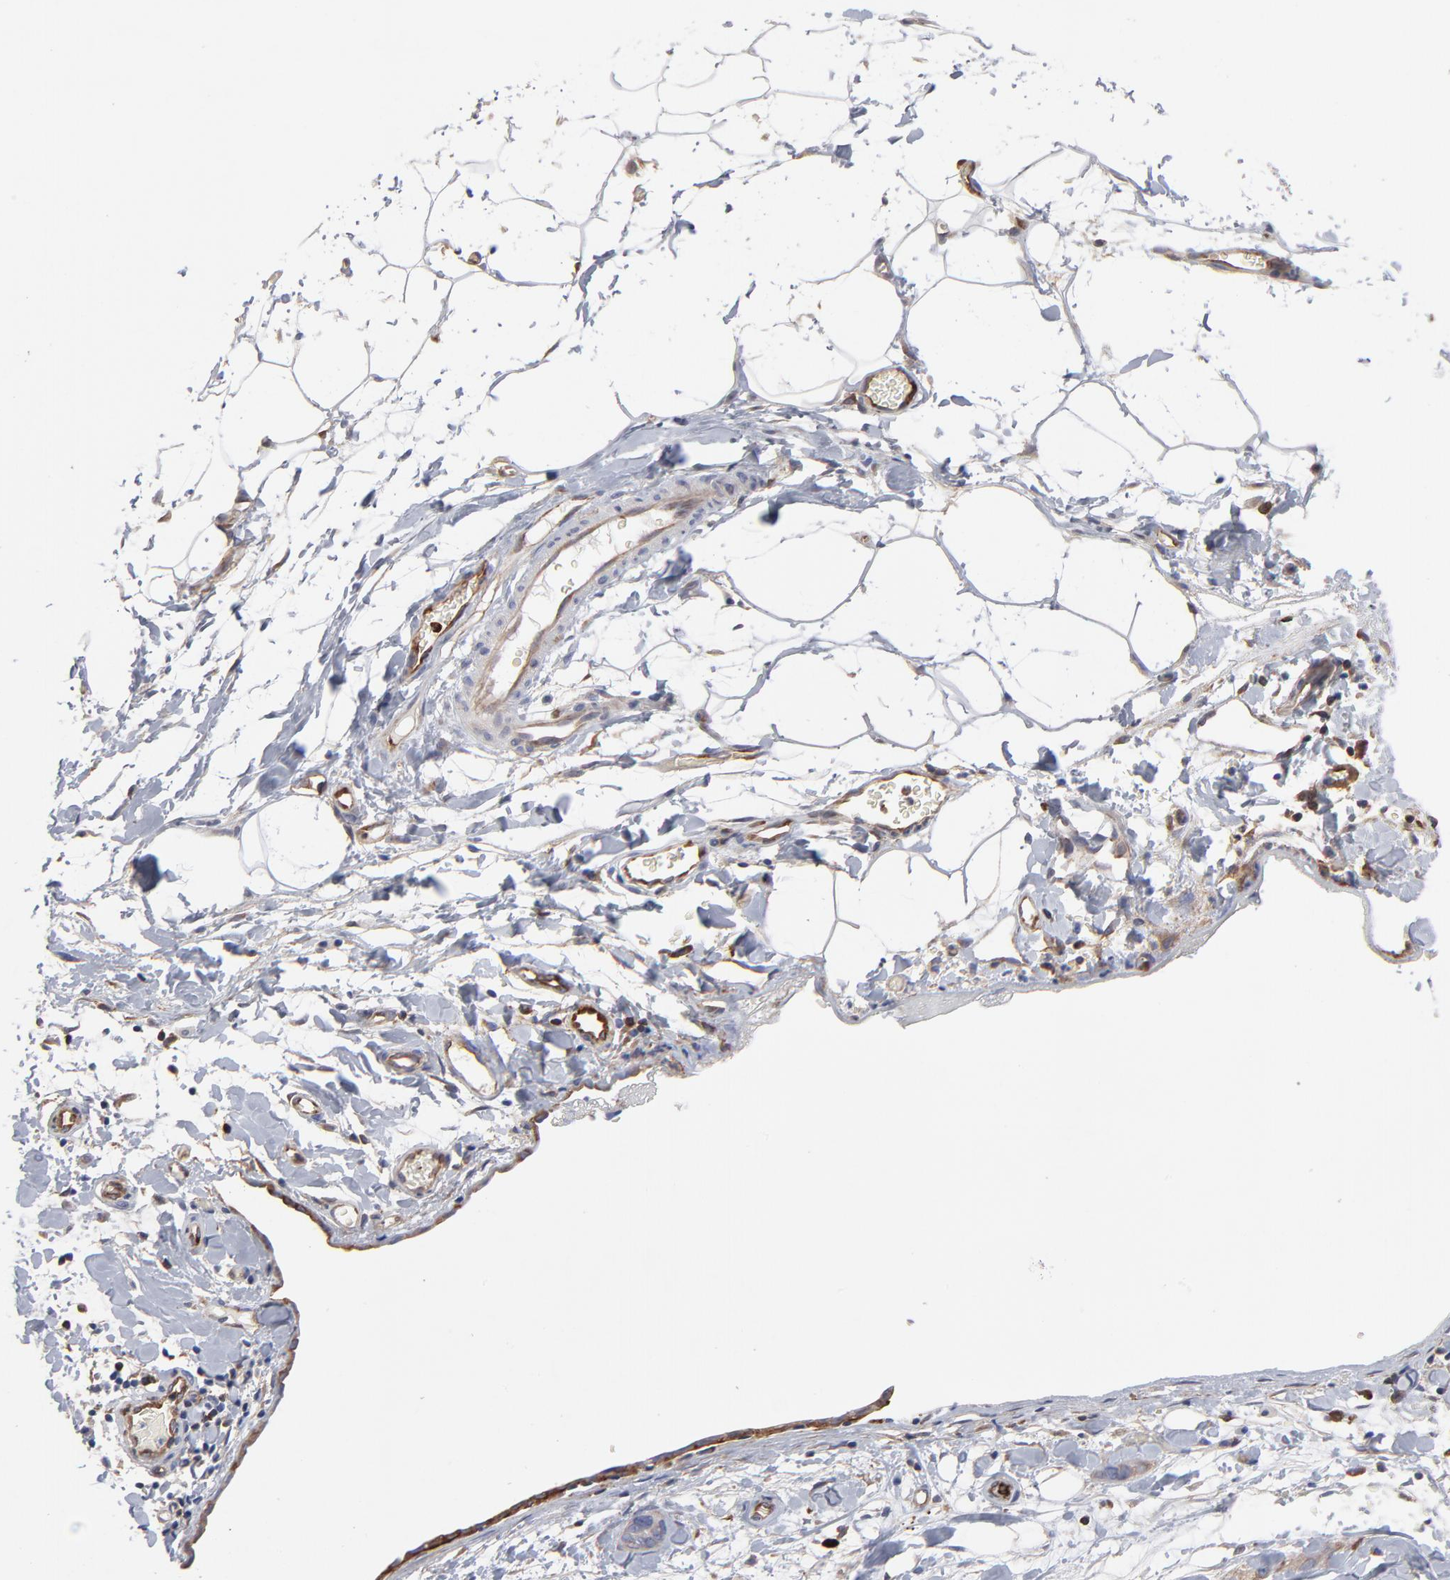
{"staining": {"intensity": "weak", "quantity": ">75%", "location": "cytoplasmic/membranous"}, "tissue": "stomach cancer", "cell_type": "Tumor cells", "image_type": "cancer", "snomed": [{"axis": "morphology", "description": "Adenocarcinoma, NOS"}, {"axis": "topography", "description": "Stomach, upper"}], "caption": "The immunohistochemical stain shows weak cytoplasmic/membranous positivity in tumor cells of stomach adenocarcinoma tissue.", "gene": "PXN", "patient": {"sex": "male", "age": 47}}